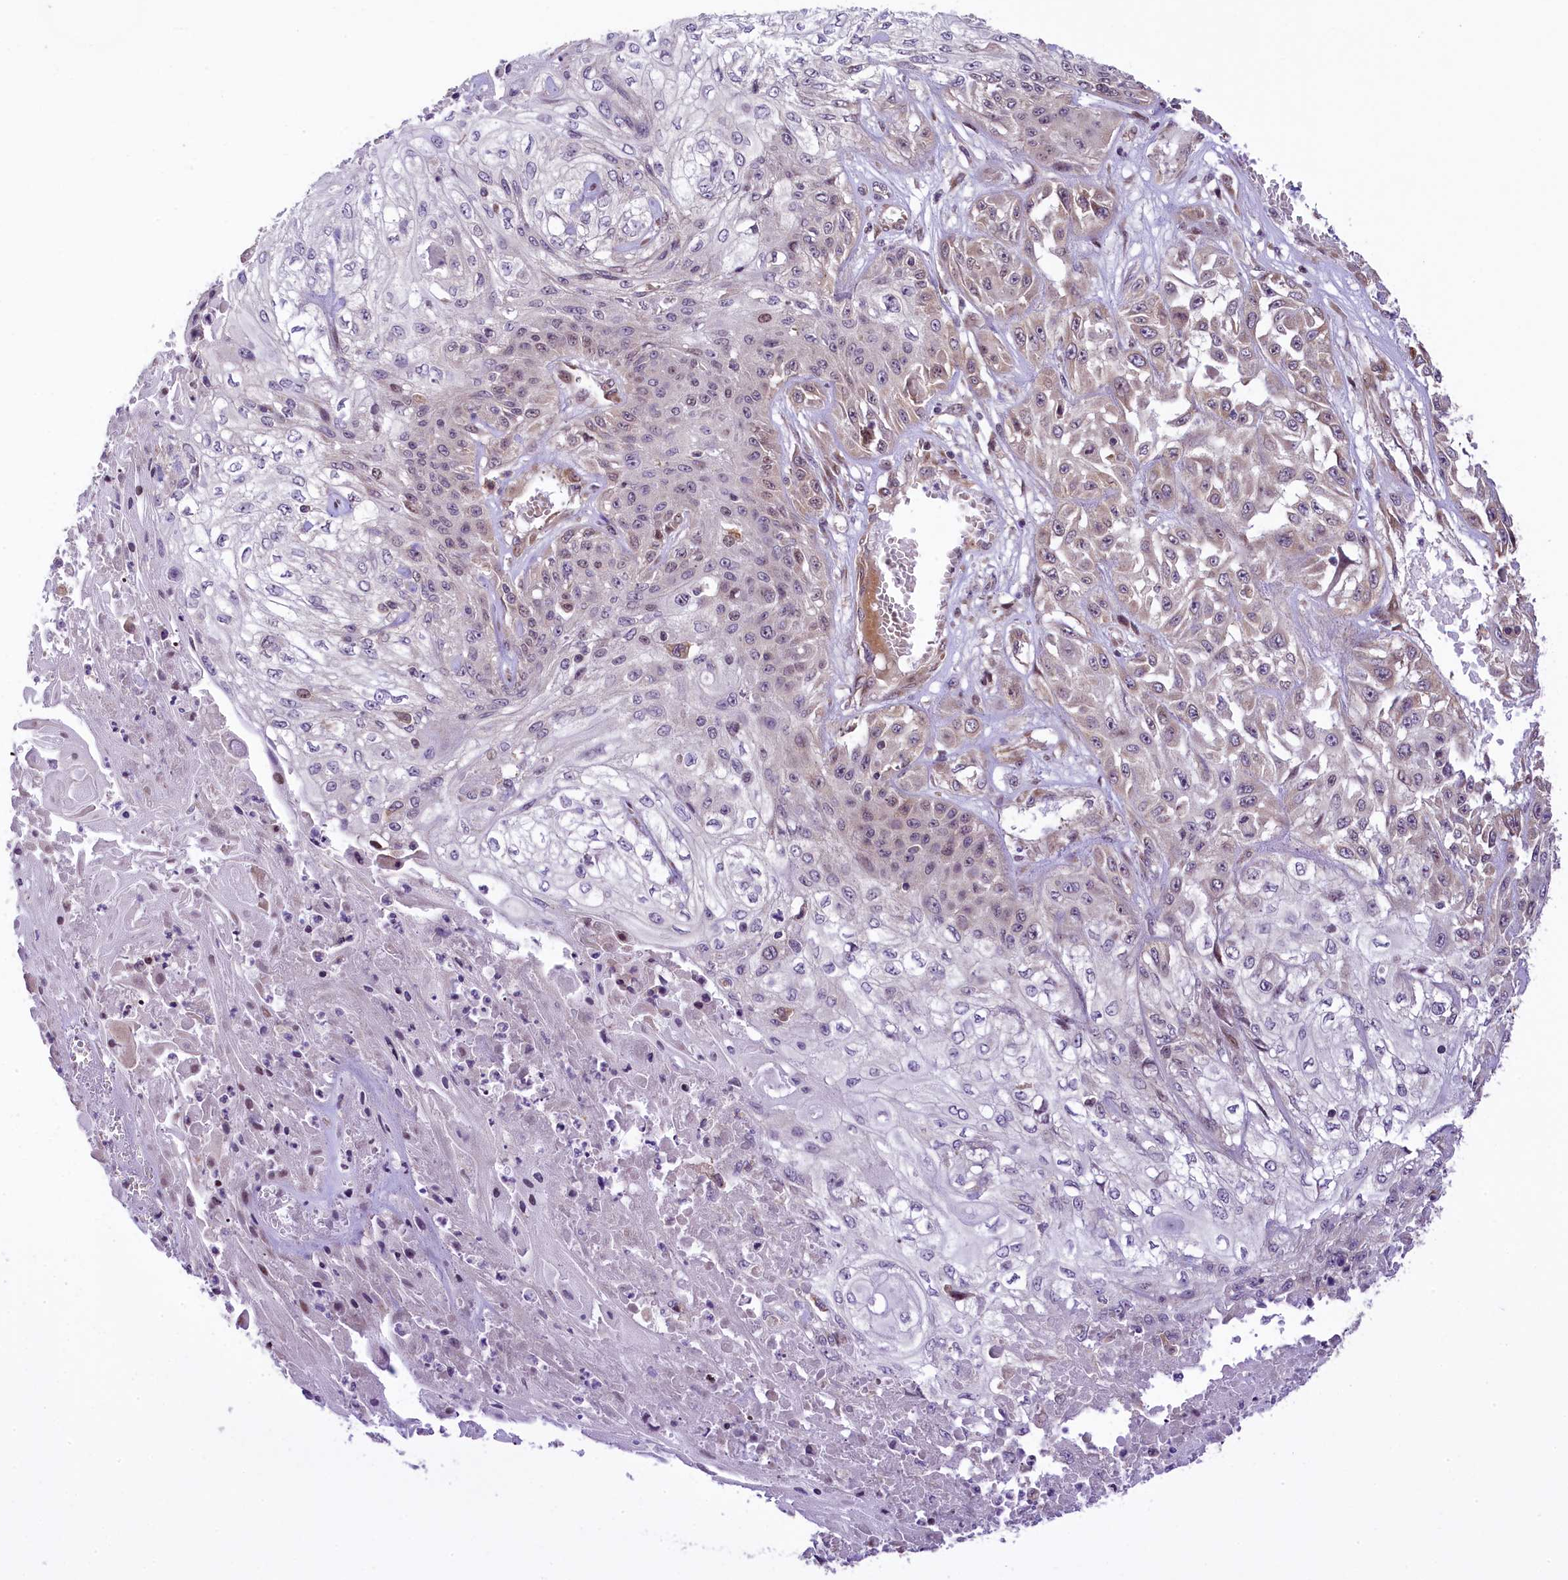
{"staining": {"intensity": "negative", "quantity": "none", "location": "none"}, "tissue": "skin cancer", "cell_type": "Tumor cells", "image_type": "cancer", "snomed": [{"axis": "morphology", "description": "Squamous cell carcinoma, NOS"}, {"axis": "morphology", "description": "Squamous cell carcinoma, metastatic, NOS"}, {"axis": "topography", "description": "Skin"}, {"axis": "topography", "description": "Lymph node"}], "caption": "Immunohistochemical staining of skin metastatic squamous cell carcinoma reveals no significant positivity in tumor cells.", "gene": "RBBP8", "patient": {"sex": "male", "age": 75}}